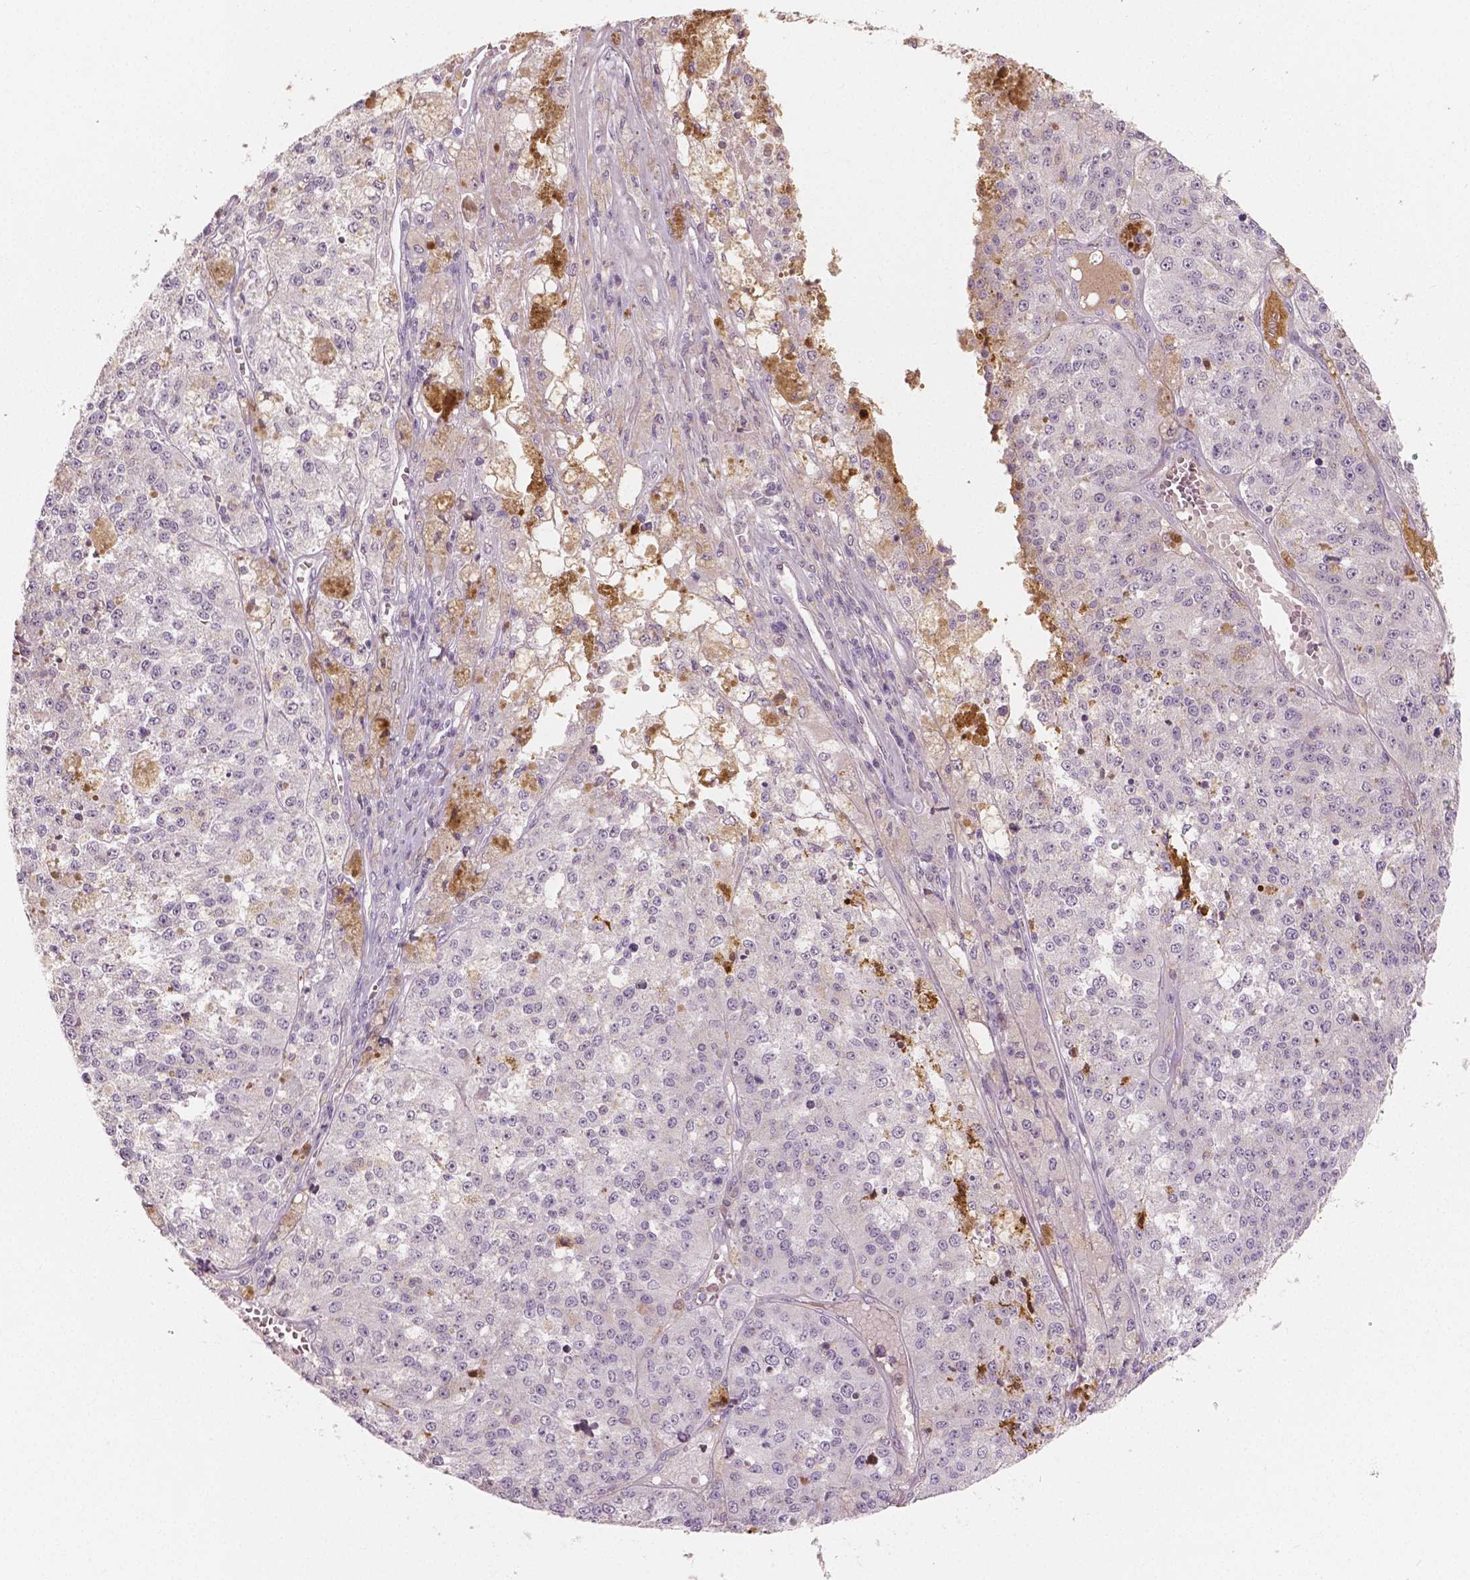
{"staining": {"intensity": "negative", "quantity": "none", "location": "none"}, "tissue": "melanoma", "cell_type": "Tumor cells", "image_type": "cancer", "snomed": [{"axis": "morphology", "description": "Malignant melanoma, Metastatic site"}, {"axis": "topography", "description": "Lymph node"}], "caption": "Malignant melanoma (metastatic site) was stained to show a protein in brown. There is no significant expression in tumor cells.", "gene": "APOA4", "patient": {"sex": "female", "age": 64}}